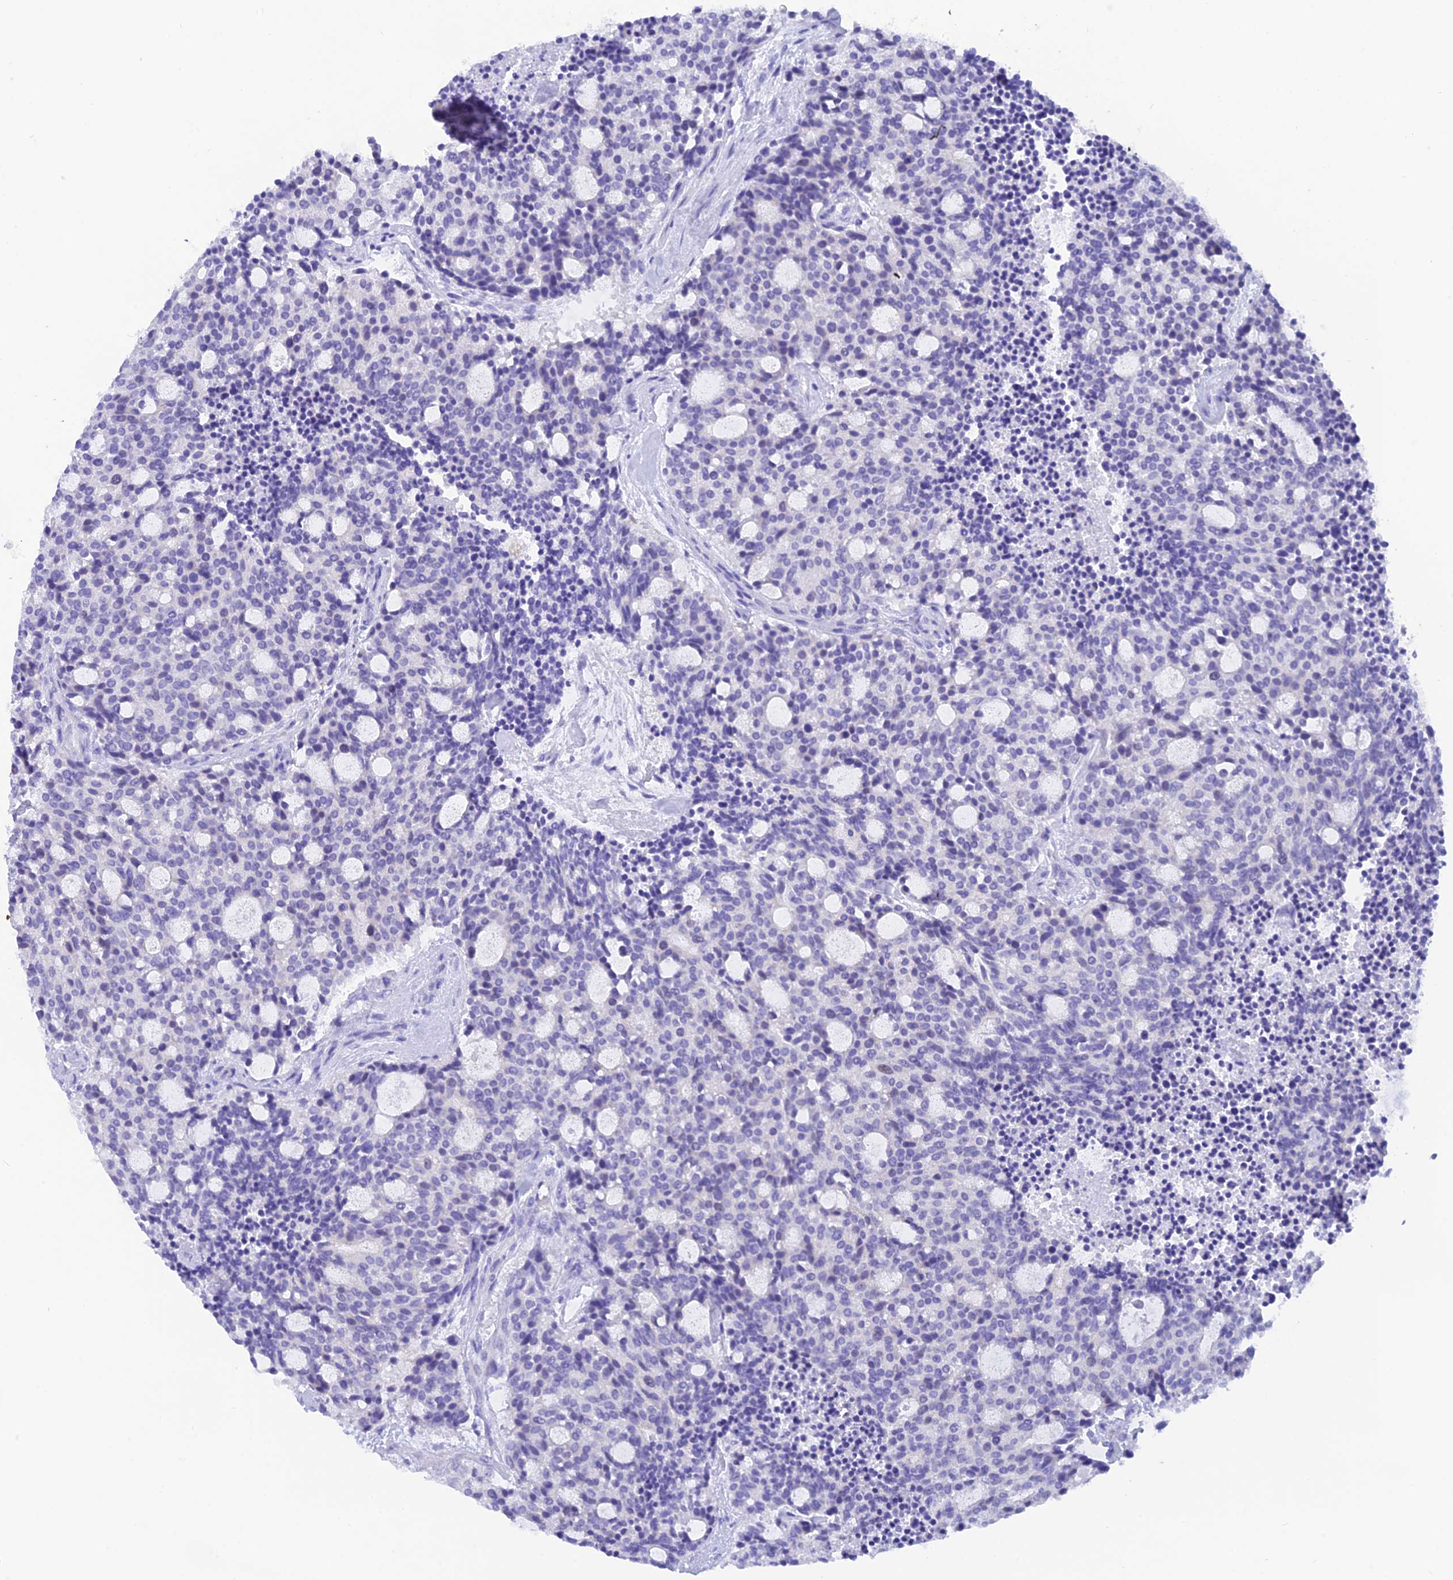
{"staining": {"intensity": "negative", "quantity": "none", "location": "none"}, "tissue": "carcinoid", "cell_type": "Tumor cells", "image_type": "cancer", "snomed": [{"axis": "morphology", "description": "Carcinoid, malignant, NOS"}, {"axis": "topography", "description": "Pancreas"}], "caption": "Immunohistochemistry of carcinoid displays no expression in tumor cells.", "gene": "KDELR3", "patient": {"sex": "female", "age": 54}}